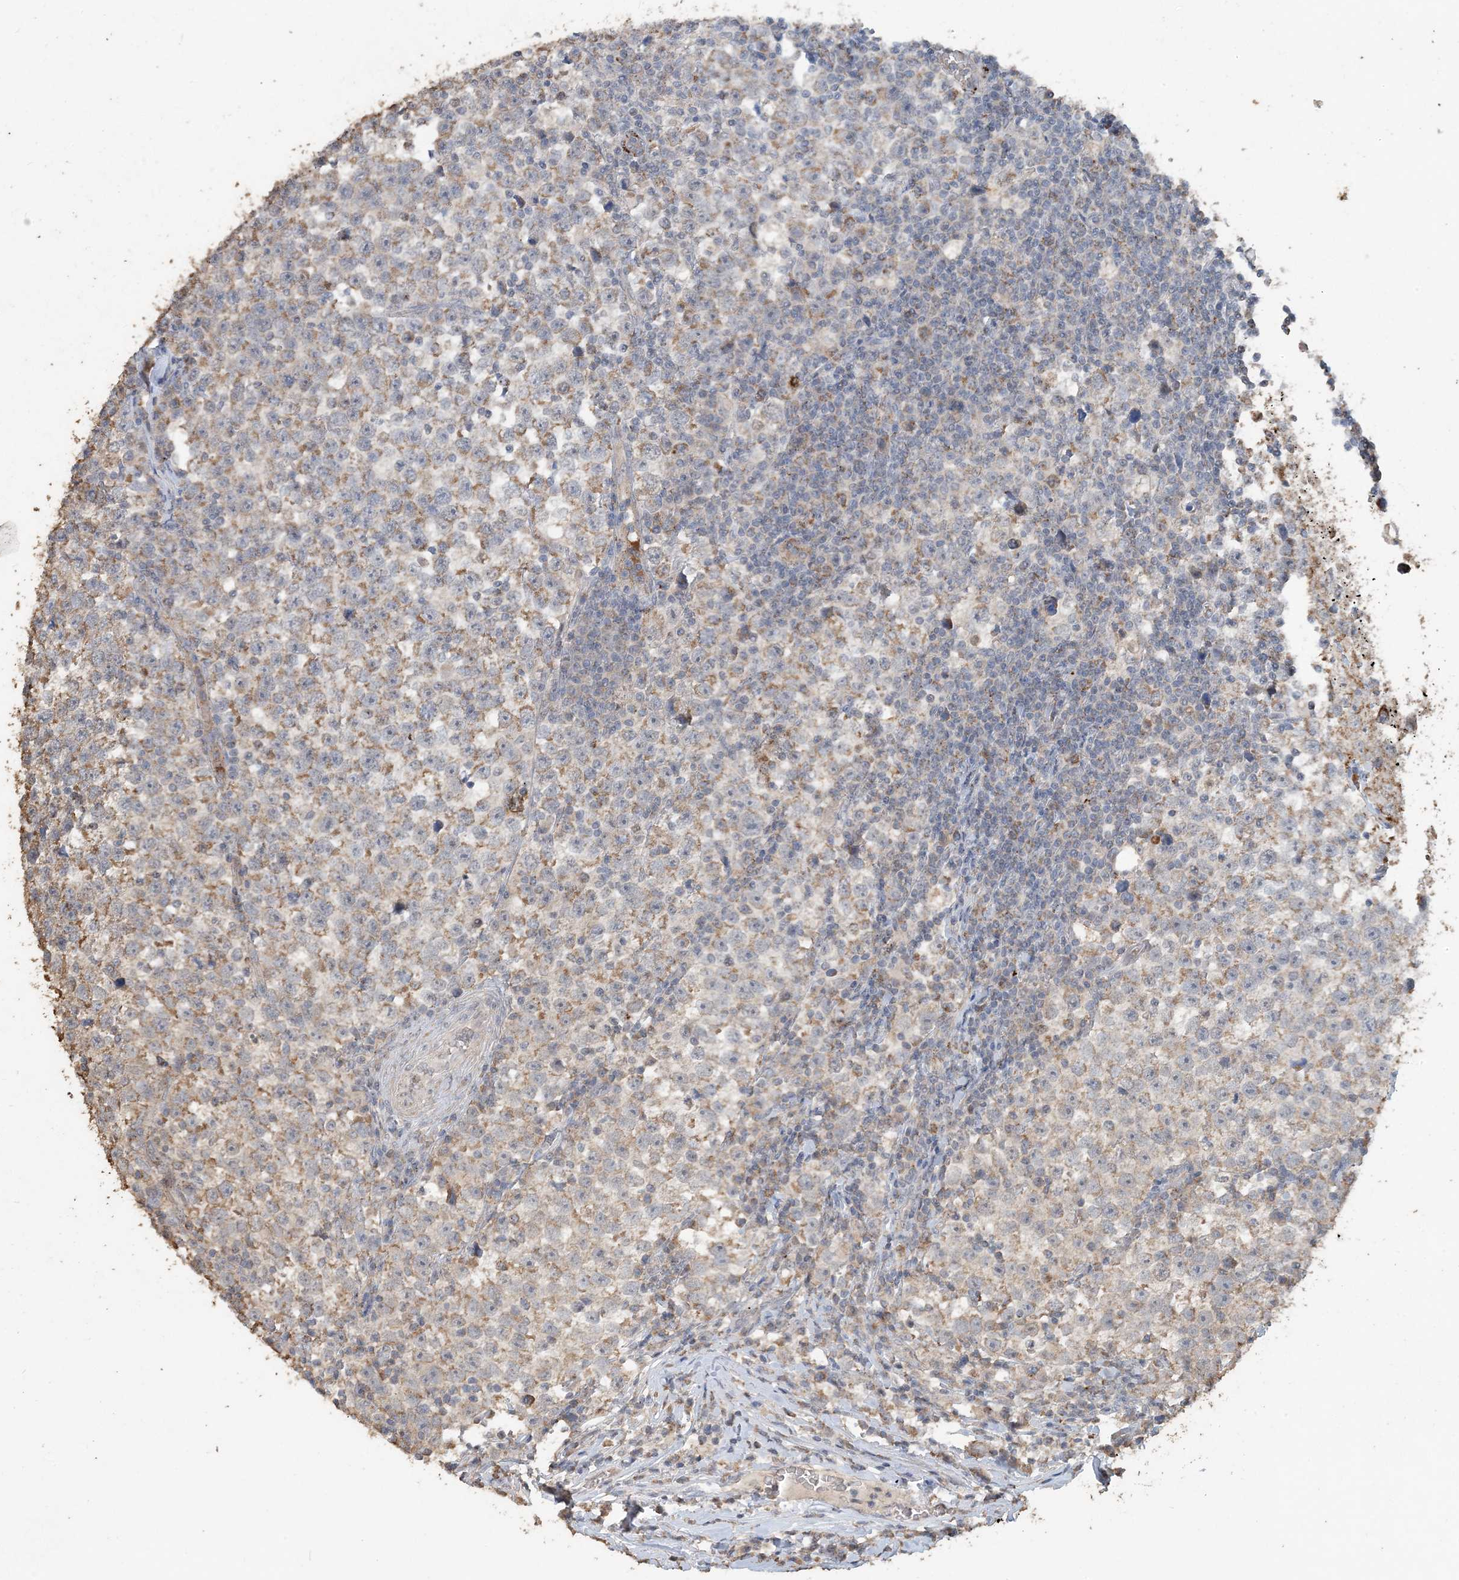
{"staining": {"intensity": "moderate", "quantity": ">75%", "location": "cytoplasmic/membranous"}, "tissue": "testis cancer", "cell_type": "Tumor cells", "image_type": "cancer", "snomed": [{"axis": "morphology", "description": "Normal tissue, NOS"}, {"axis": "morphology", "description": "Seminoma, NOS"}, {"axis": "topography", "description": "Testis"}], "caption": "Seminoma (testis) stained for a protein shows moderate cytoplasmic/membranous positivity in tumor cells.", "gene": "SFMBT2", "patient": {"sex": "male", "age": 43}}